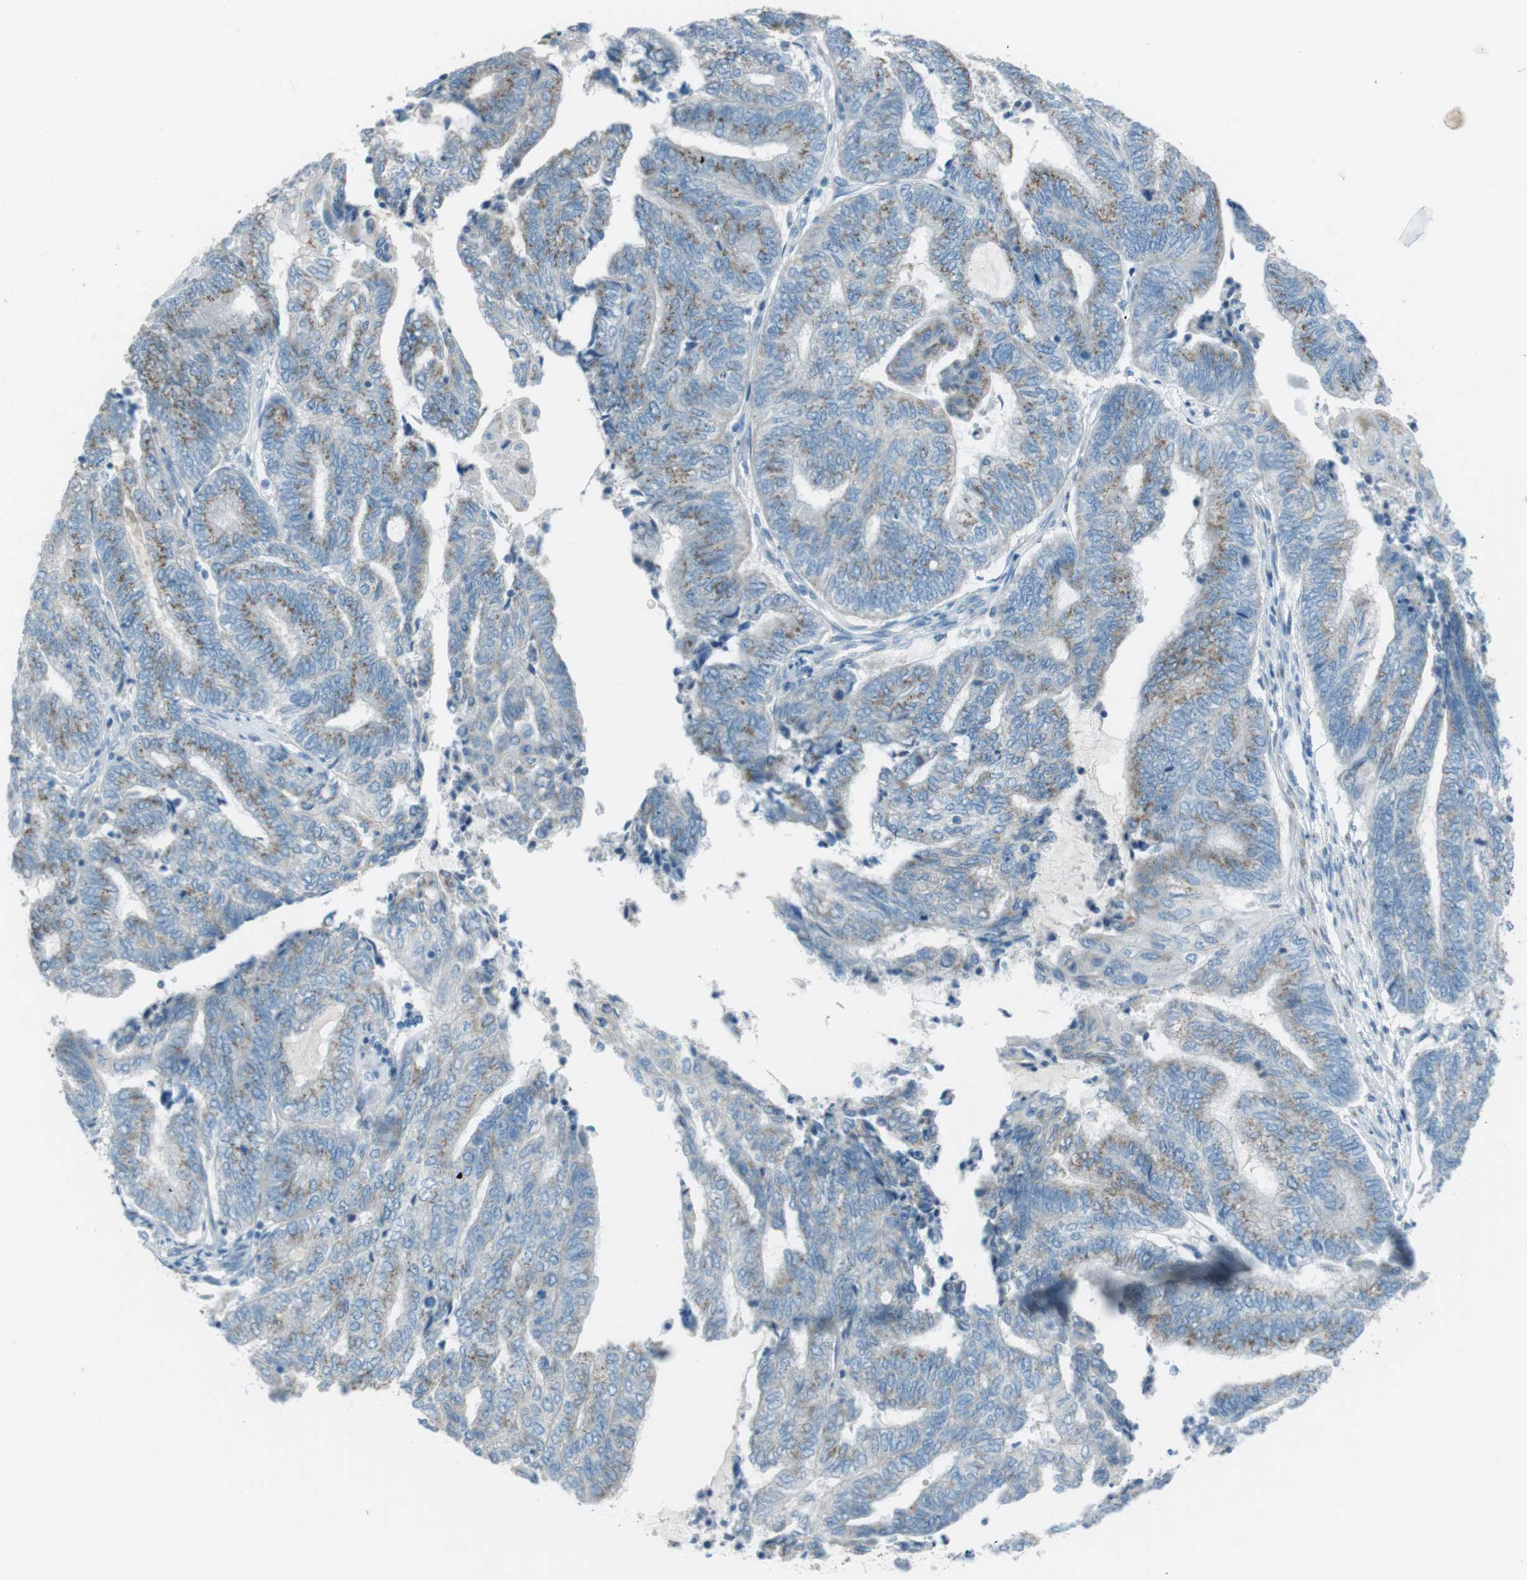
{"staining": {"intensity": "weak", "quantity": "25%-75%", "location": "cytoplasmic/membranous"}, "tissue": "endometrial cancer", "cell_type": "Tumor cells", "image_type": "cancer", "snomed": [{"axis": "morphology", "description": "Adenocarcinoma, NOS"}, {"axis": "topography", "description": "Uterus"}, {"axis": "topography", "description": "Endometrium"}], "caption": "Approximately 25%-75% of tumor cells in adenocarcinoma (endometrial) reveal weak cytoplasmic/membranous protein positivity as visualized by brown immunohistochemical staining.", "gene": "TXNDC15", "patient": {"sex": "female", "age": 70}}